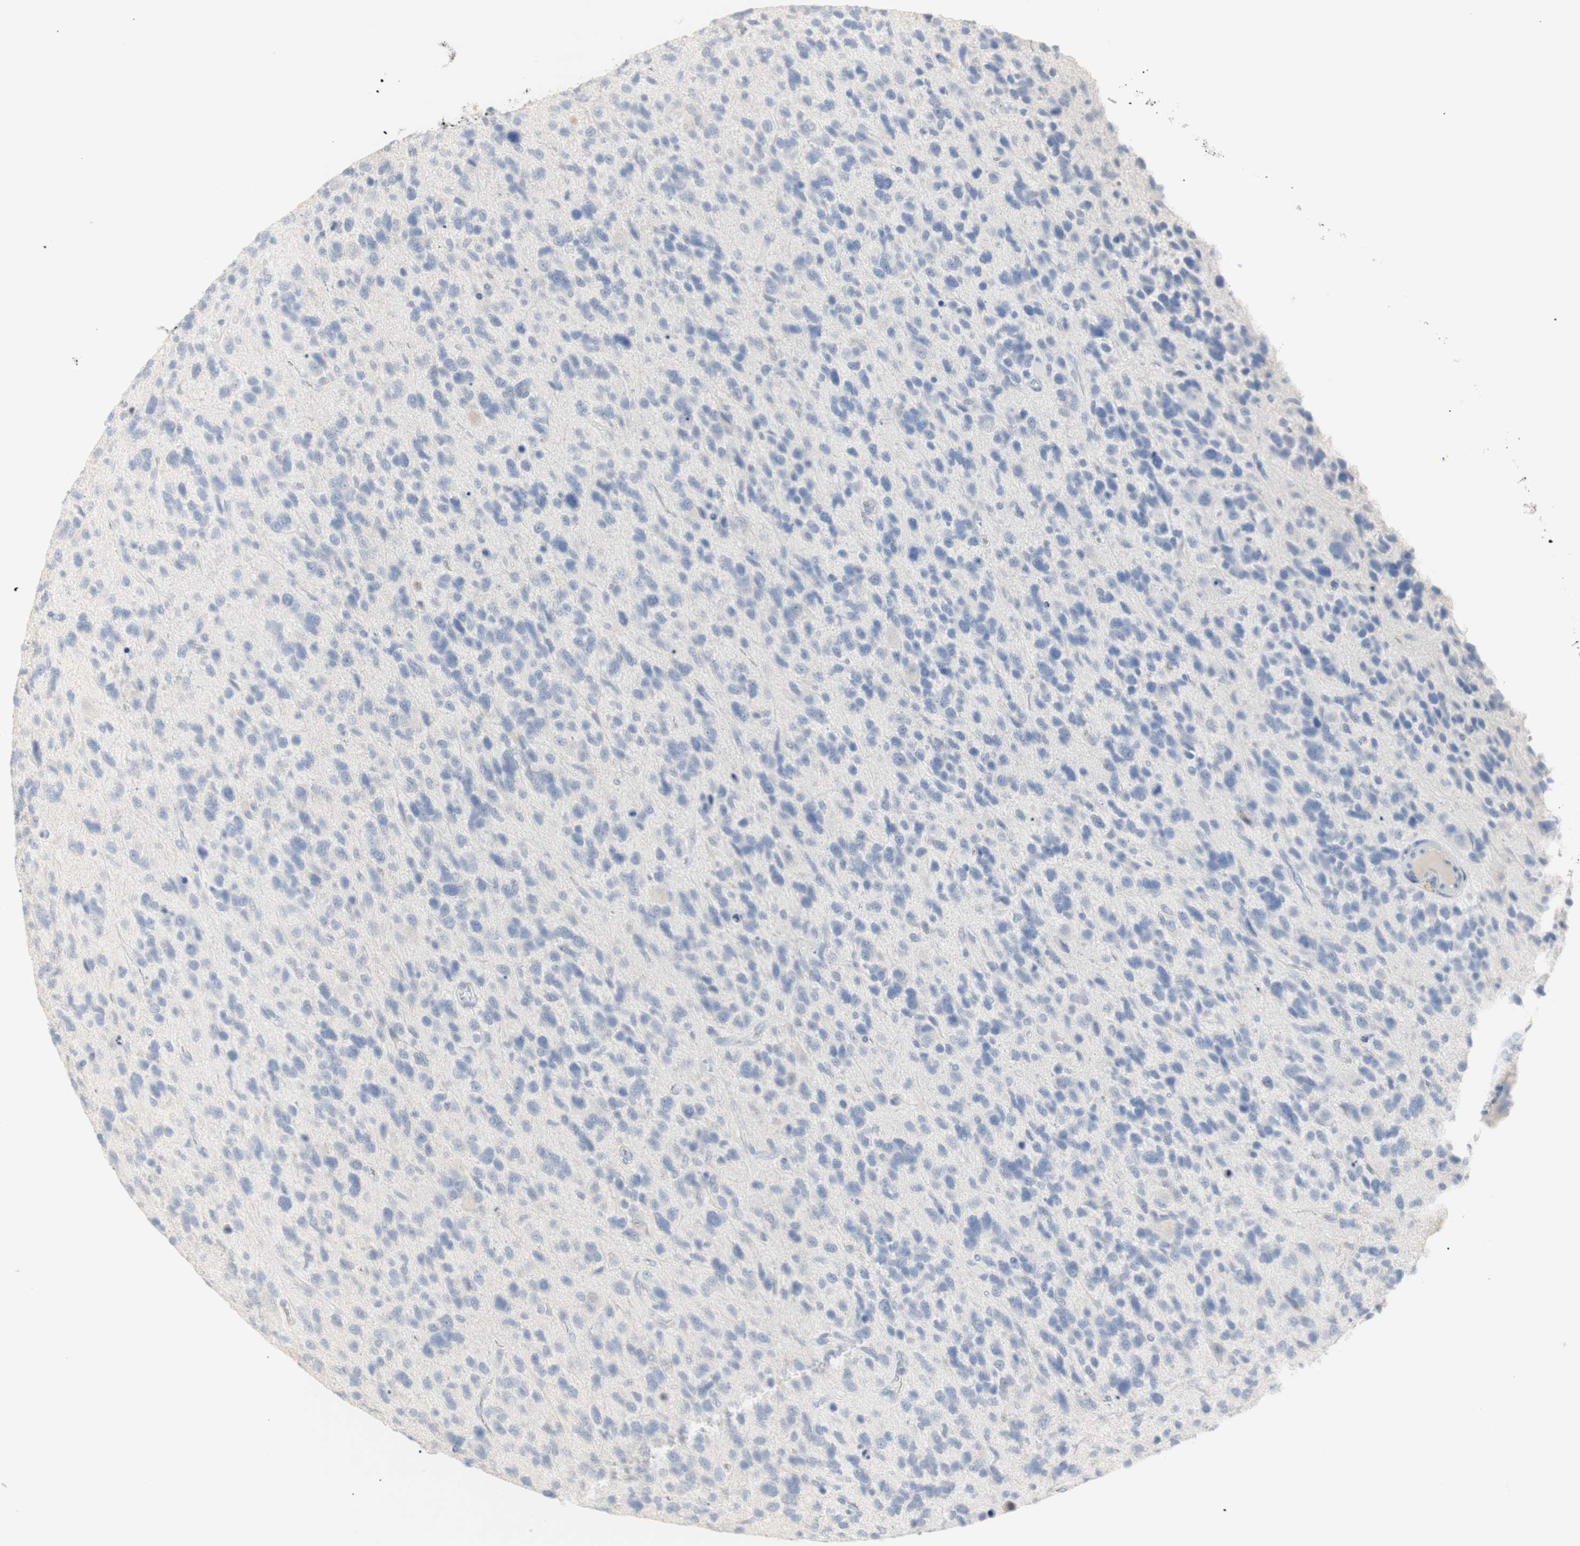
{"staining": {"intensity": "negative", "quantity": "none", "location": "none"}, "tissue": "glioma", "cell_type": "Tumor cells", "image_type": "cancer", "snomed": [{"axis": "morphology", "description": "Glioma, malignant, High grade"}, {"axis": "topography", "description": "Brain"}], "caption": "Protein analysis of high-grade glioma (malignant) reveals no significant expression in tumor cells.", "gene": "B4GALNT3", "patient": {"sex": "female", "age": 58}}